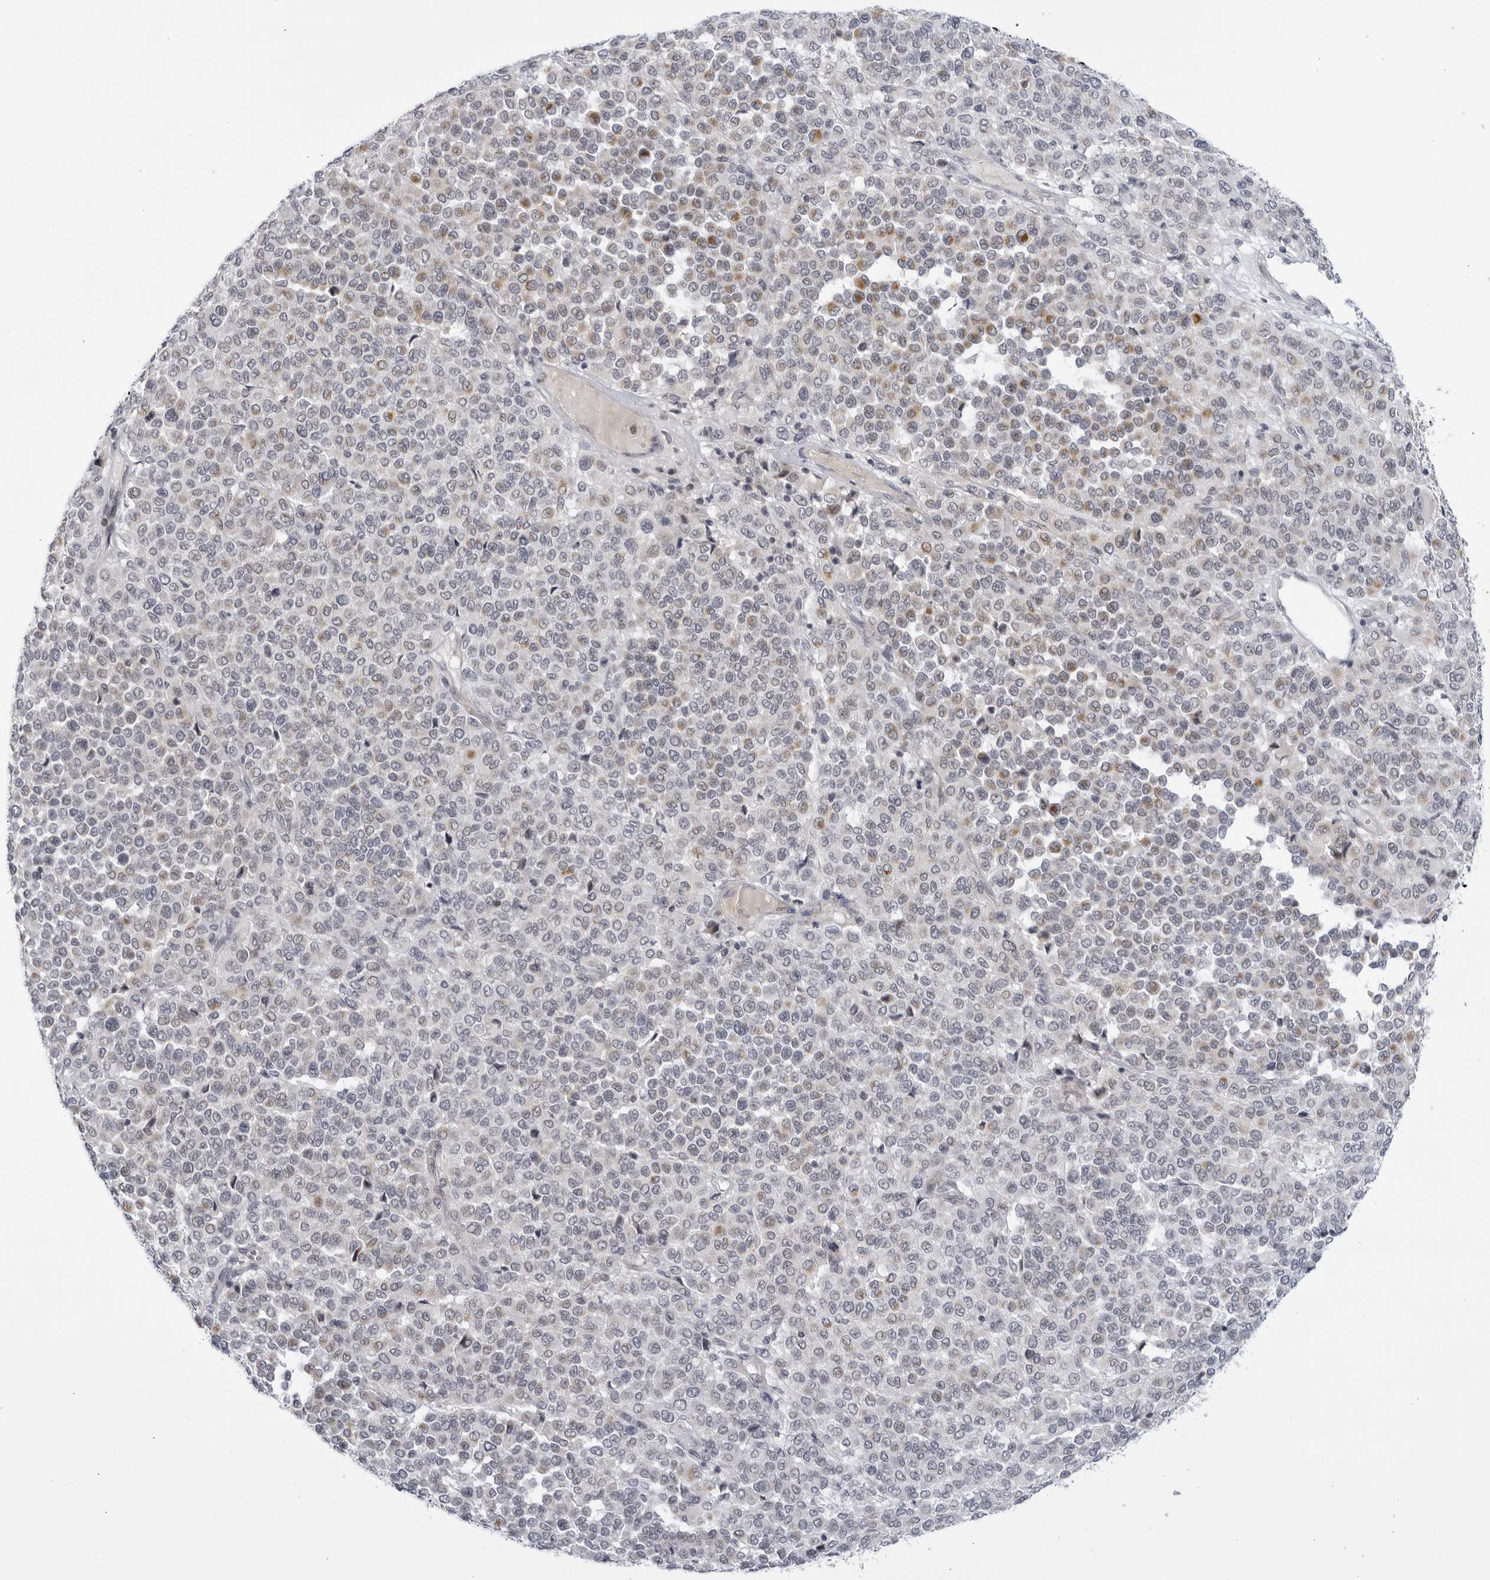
{"staining": {"intensity": "negative", "quantity": "none", "location": "none"}, "tissue": "melanoma", "cell_type": "Tumor cells", "image_type": "cancer", "snomed": [{"axis": "morphology", "description": "Malignant melanoma, Metastatic site"}, {"axis": "topography", "description": "Pancreas"}], "caption": "A high-resolution photomicrograph shows immunohistochemistry staining of malignant melanoma (metastatic site), which demonstrates no significant expression in tumor cells.", "gene": "CNBD1", "patient": {"sex": "female", "age": 30}}